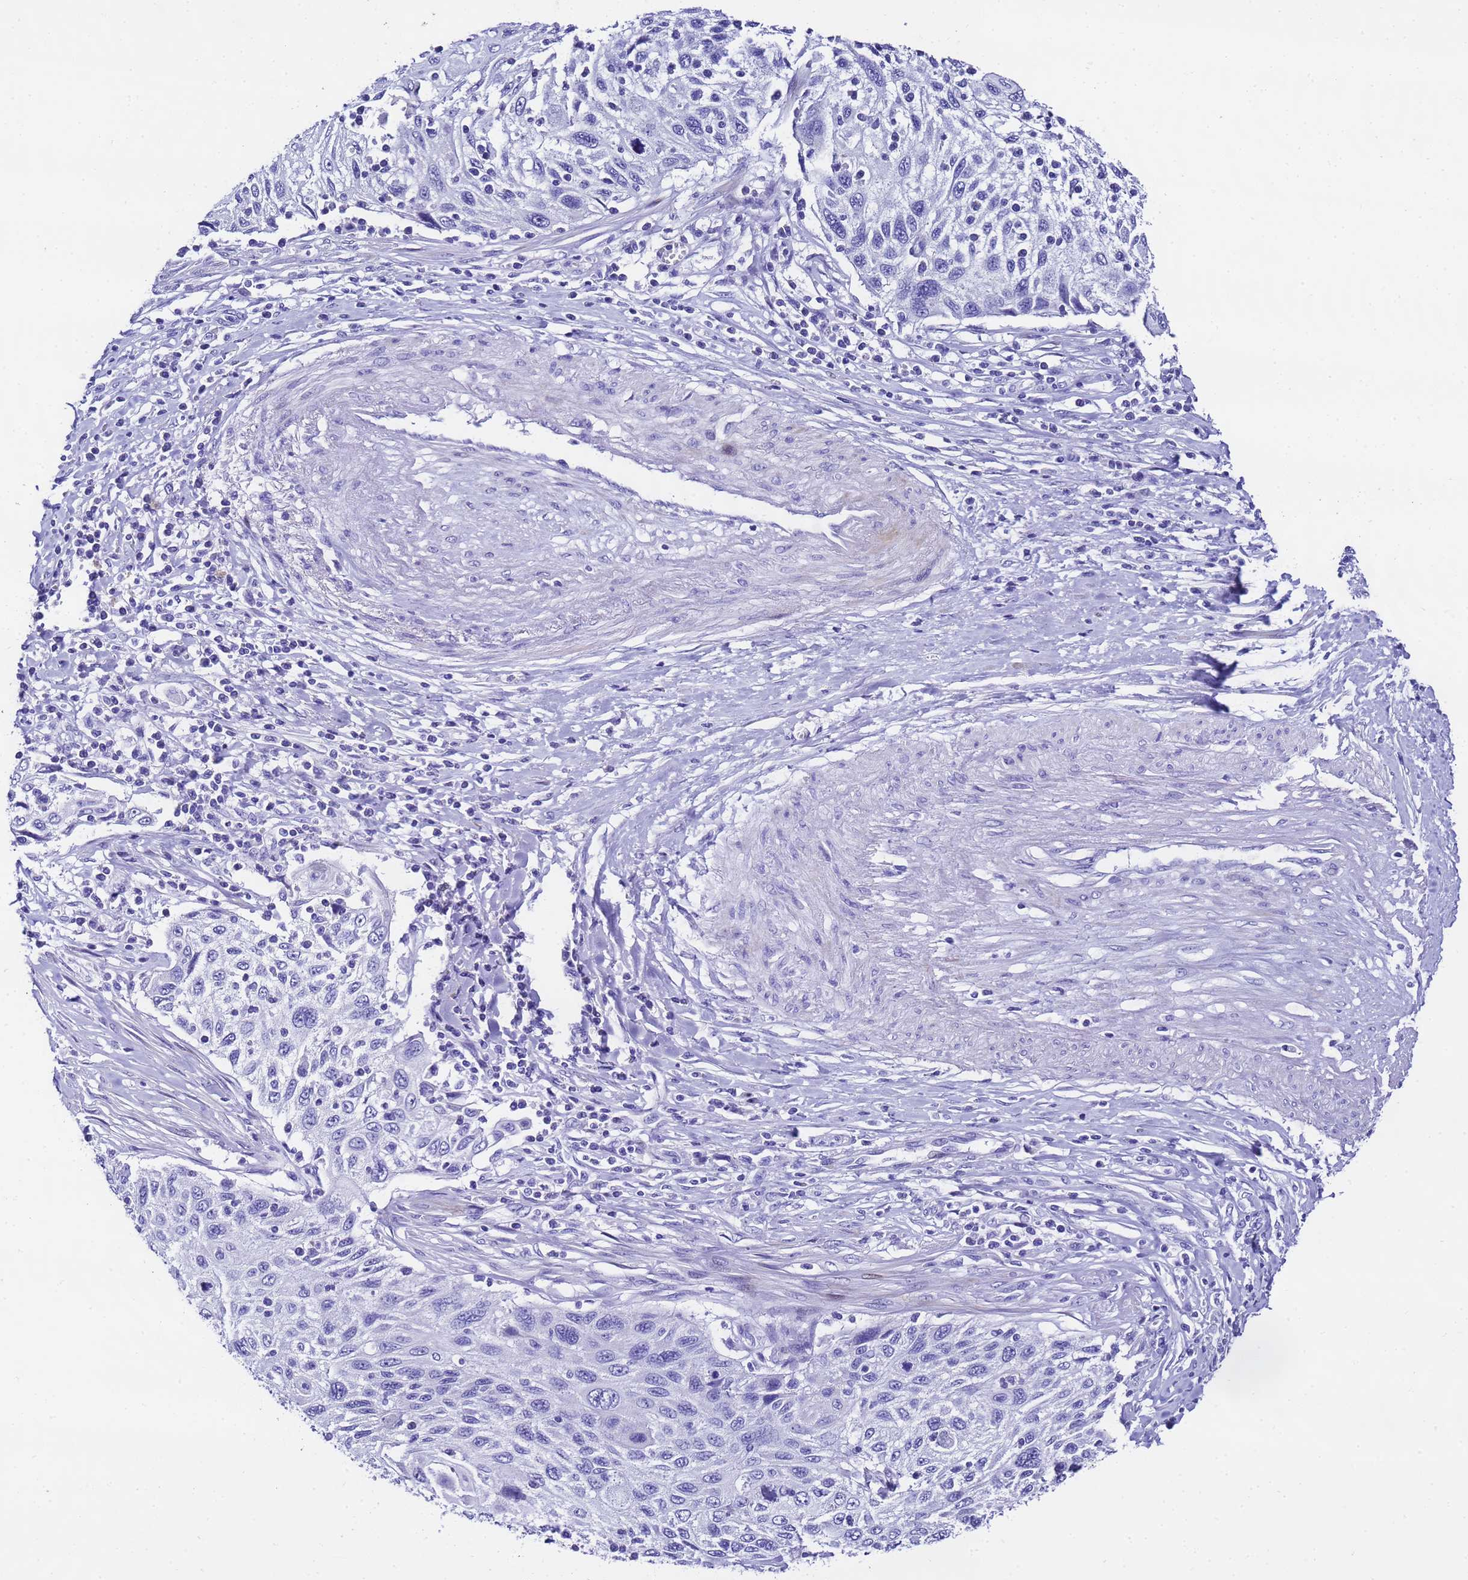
{"staining": {"intensity": "negative", "quantity": "none", "location": "none"}, "tissue": "cervical cancer", "cell_type": "Tumor cells", "image_type": "cancer", "snomed": [{"axis": "morphology", "description": "Squamous cell carcinoma, NOS"}, {"axis": "topography", "description": "Cervix"}], "caption": "Human cervical cancer stained for a protein using IHC exhibits no expression in tumor cells.", "gene": "UGT2B10", "patient": {"sex": "female", "age": 70}}